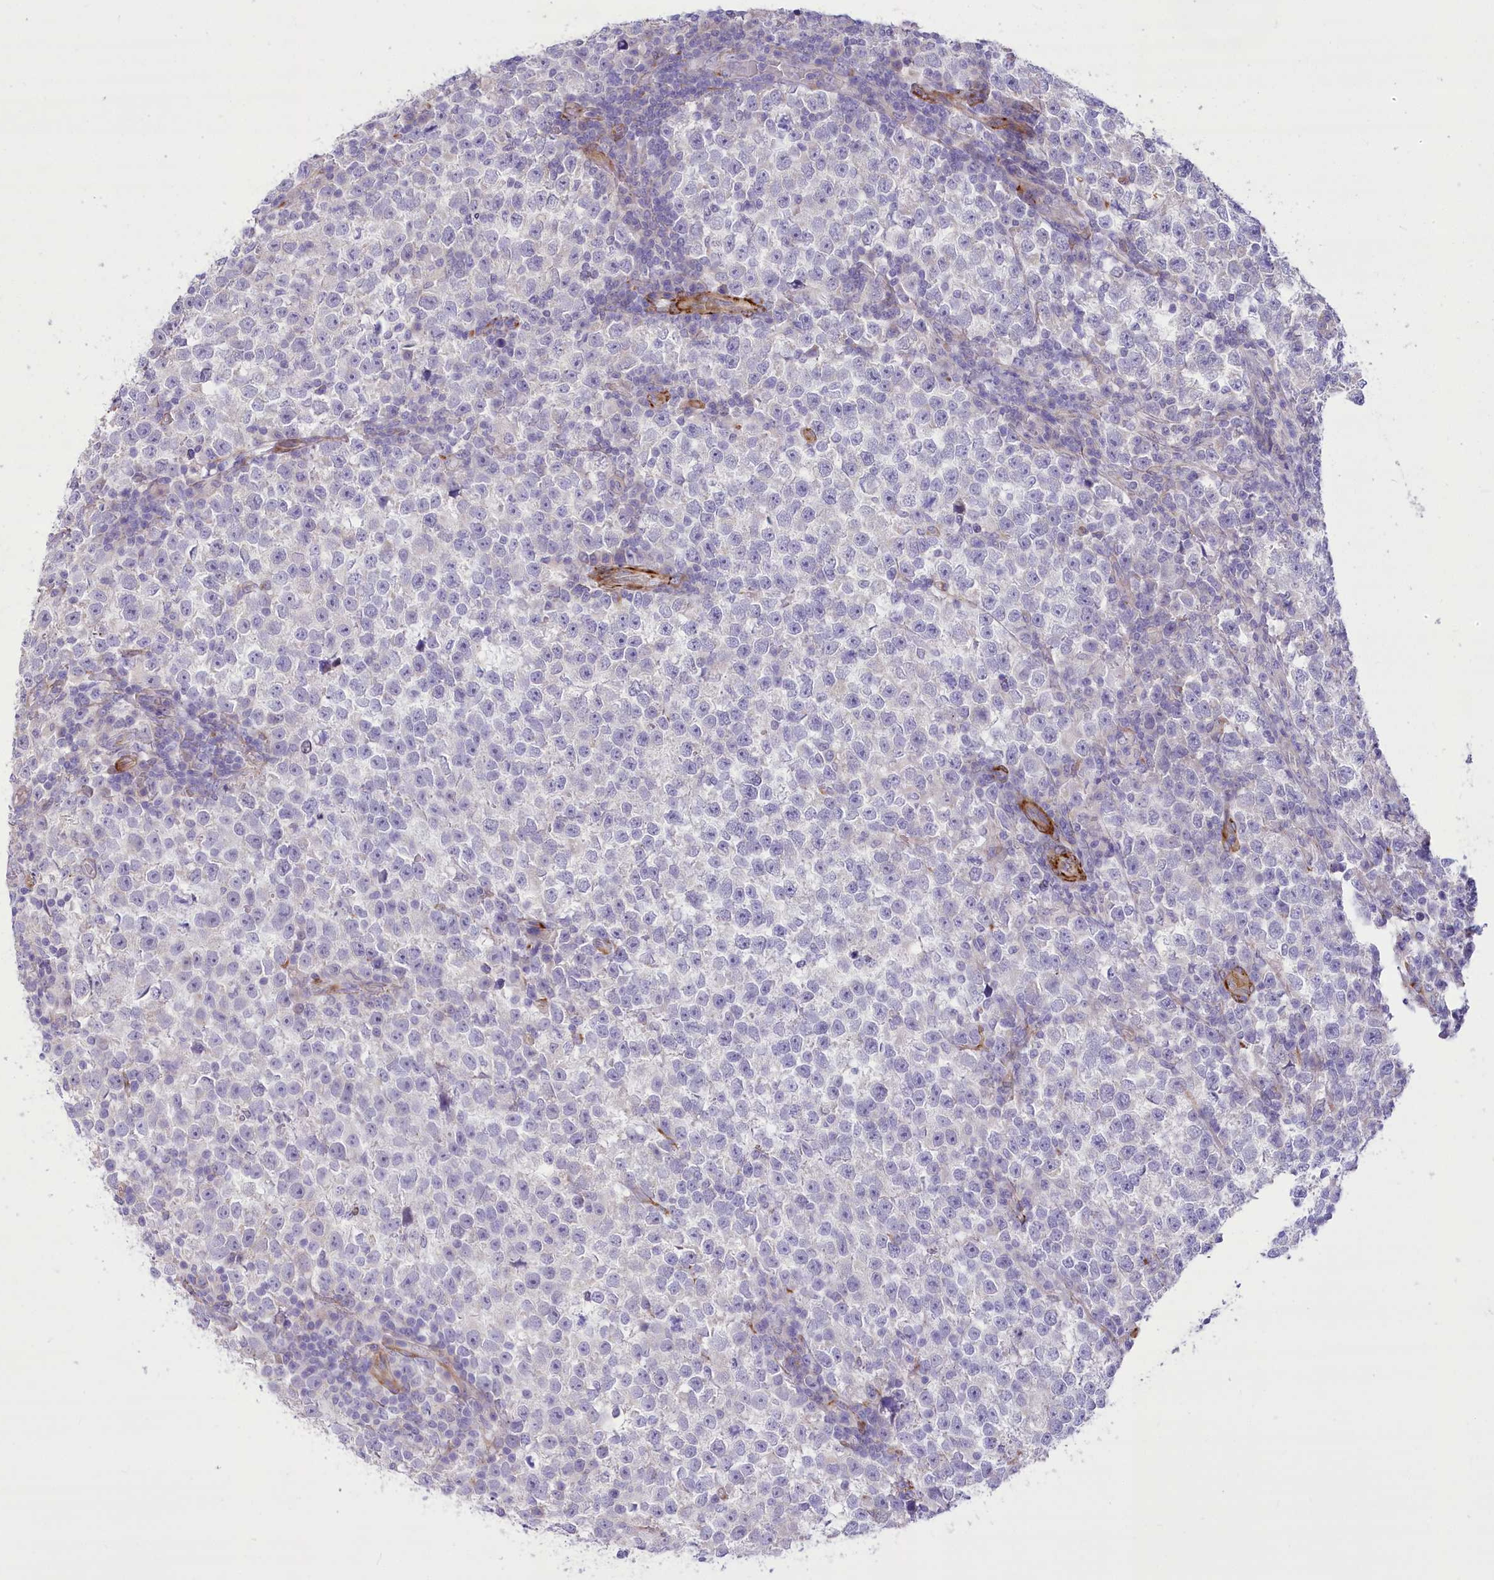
{"staining": {"intensity": "negative", "quantity": "none", "location": "none"}, "tissue": "testis cancer", "cell_type": "Tumor cells", "image_type": "cancer", "snomed": [{"axis": "morphology", "description": "Normal tissue, NOS"}, {"axis": "morphology", "description": "Seminoma, NOS"}, {"axis": "topography", "description": "Testis"}], "caption": "Protein analysis of testis seminoma demonstrates no significant expression in tumor cells. The staining is performed using DAB brown chromogen with nuclei counter-stained in using hematoxylin.", "gene": "ANGPTL3", "patient": {"sex": "male", "age": 43}}